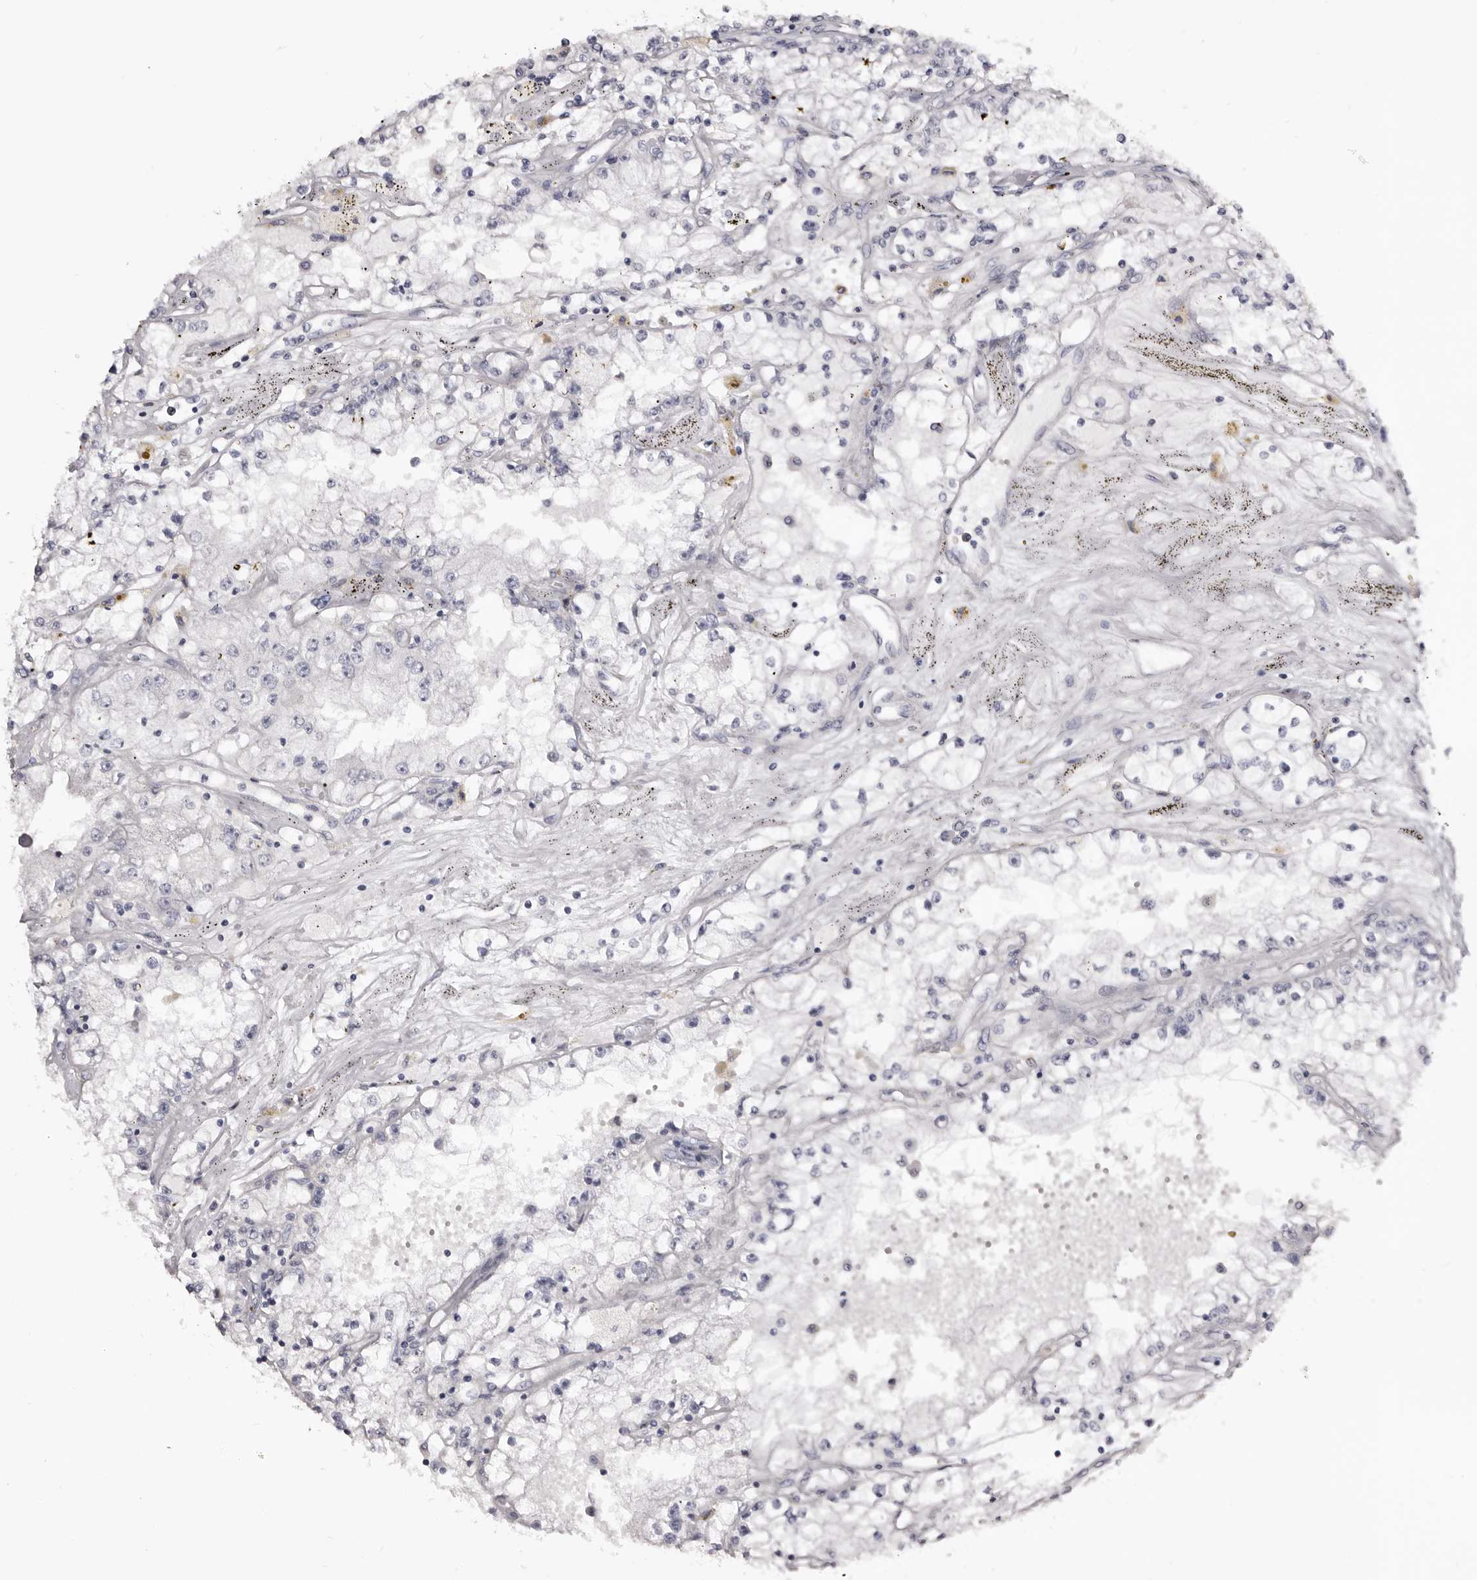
{"staining": {"intensity": "negative", "quantity": "none", "location": "none"}, "tissue": "renal cancer", "cell_type": "Tumor cells", "image_type": "cancer", "snomed": [{"axis": "morphology", "description": "Adenocarcinoma, NOS"}, {"axis": "topography", "description": "Kidney"}], "caption": "High magnification brightfield microscopy of renal cancer stained with DAB (brown) and counterstained with hematoxylin (blue): tumor cells show no significant expression.", "gene": "CASQ1", "patient": {"sex": "male", "age": 56}}